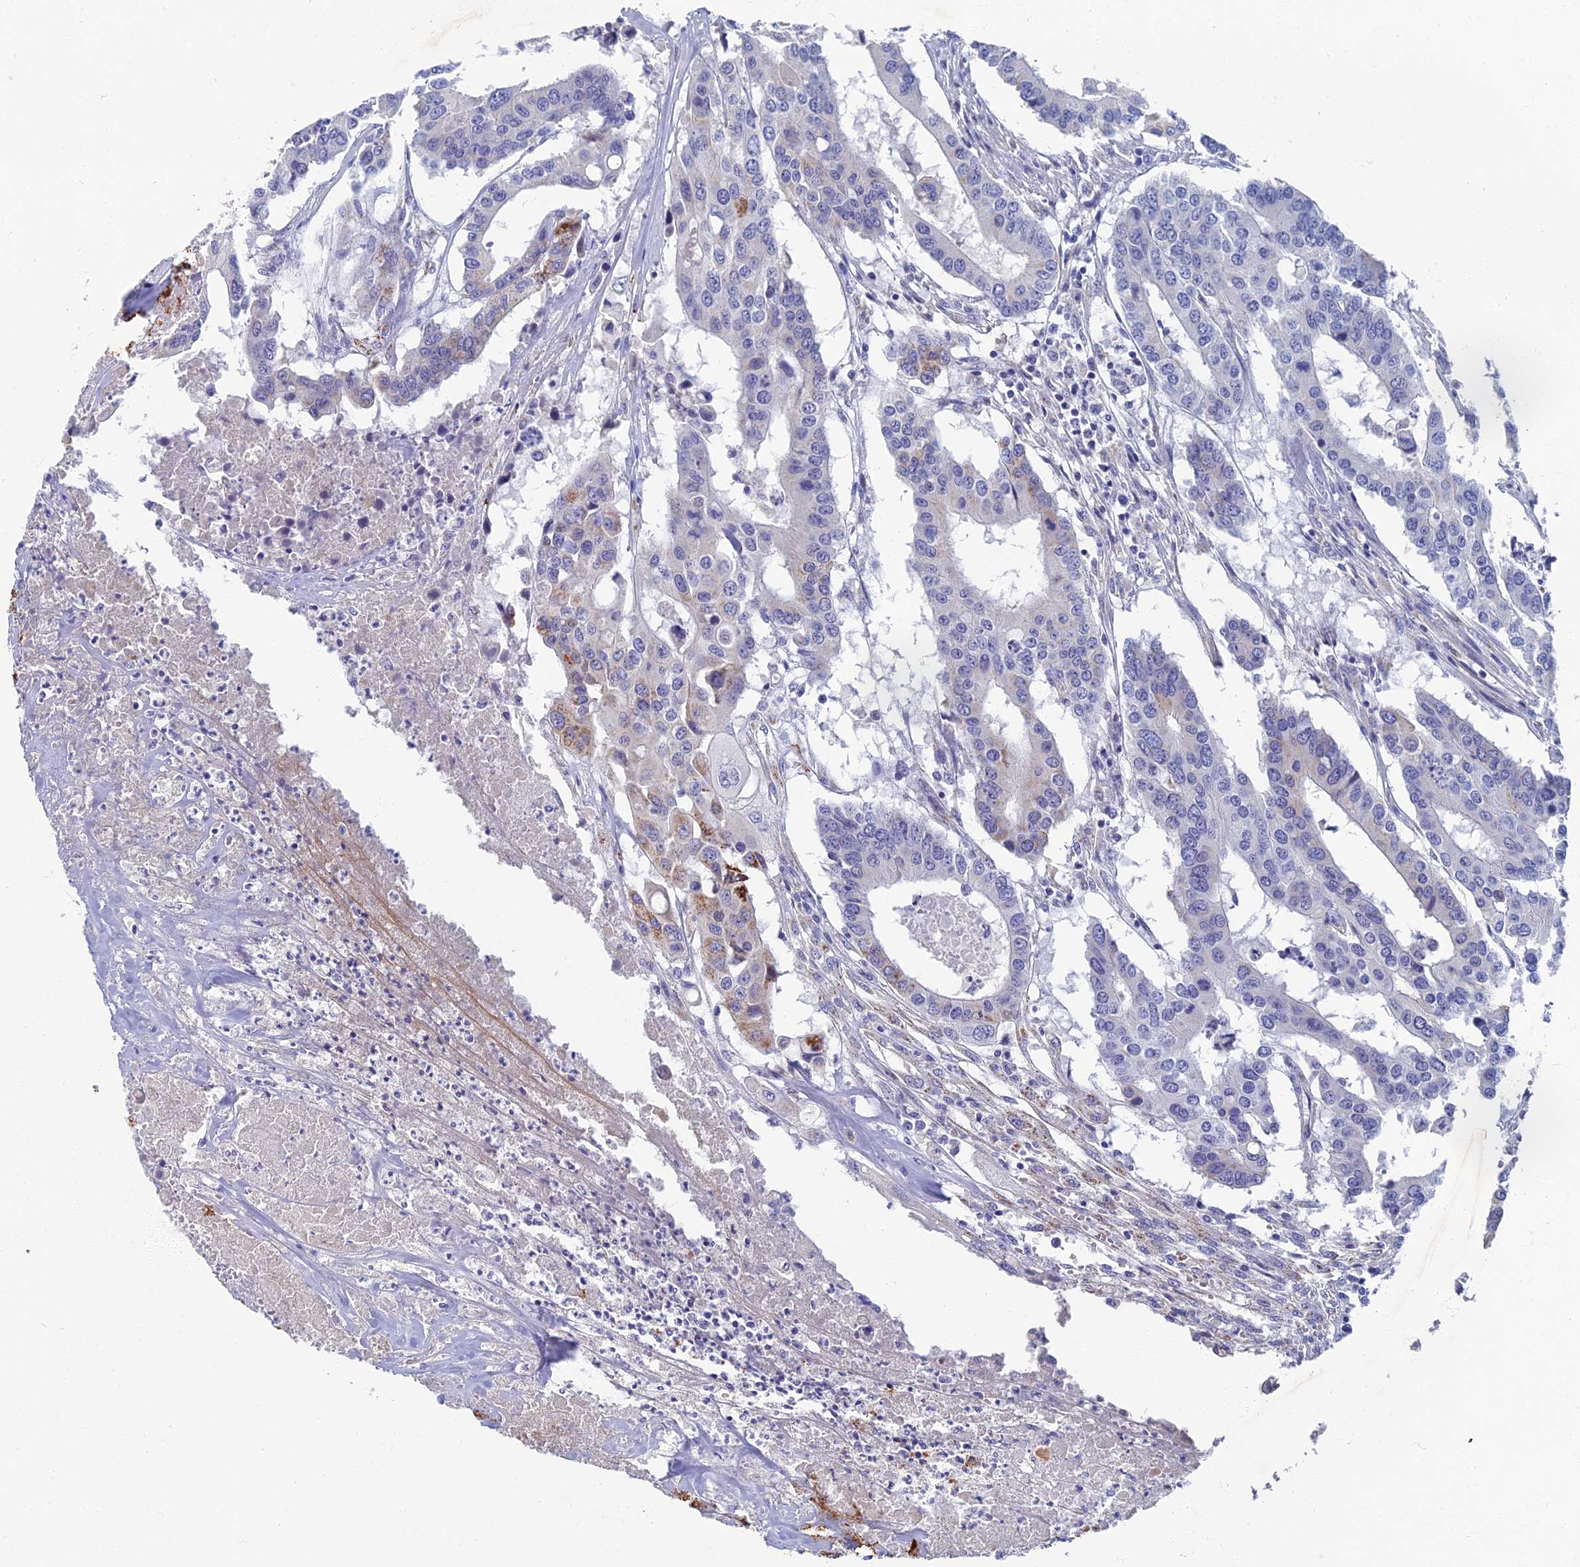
{"staining": {"intensity": "moderate", "quantity": "<25%", "location": "cytoplasmic/membranous"}, "tissue": "colorectal cancer", "cell_type": "Tumor cells", "image_type": "cancer", "snomed": [{"axis": "morphology", "description": "Adenocarcinoma, NOS"}, {"axis": "topography", "description": "Colon"}], "caption": "Protein expression by IHC shows moderate cytoplasmic/membranous expression in about <25% of tumor cells in colorectal cancer.", "gene": "OAT", "patient": {"sex": "male", "age": 77}}